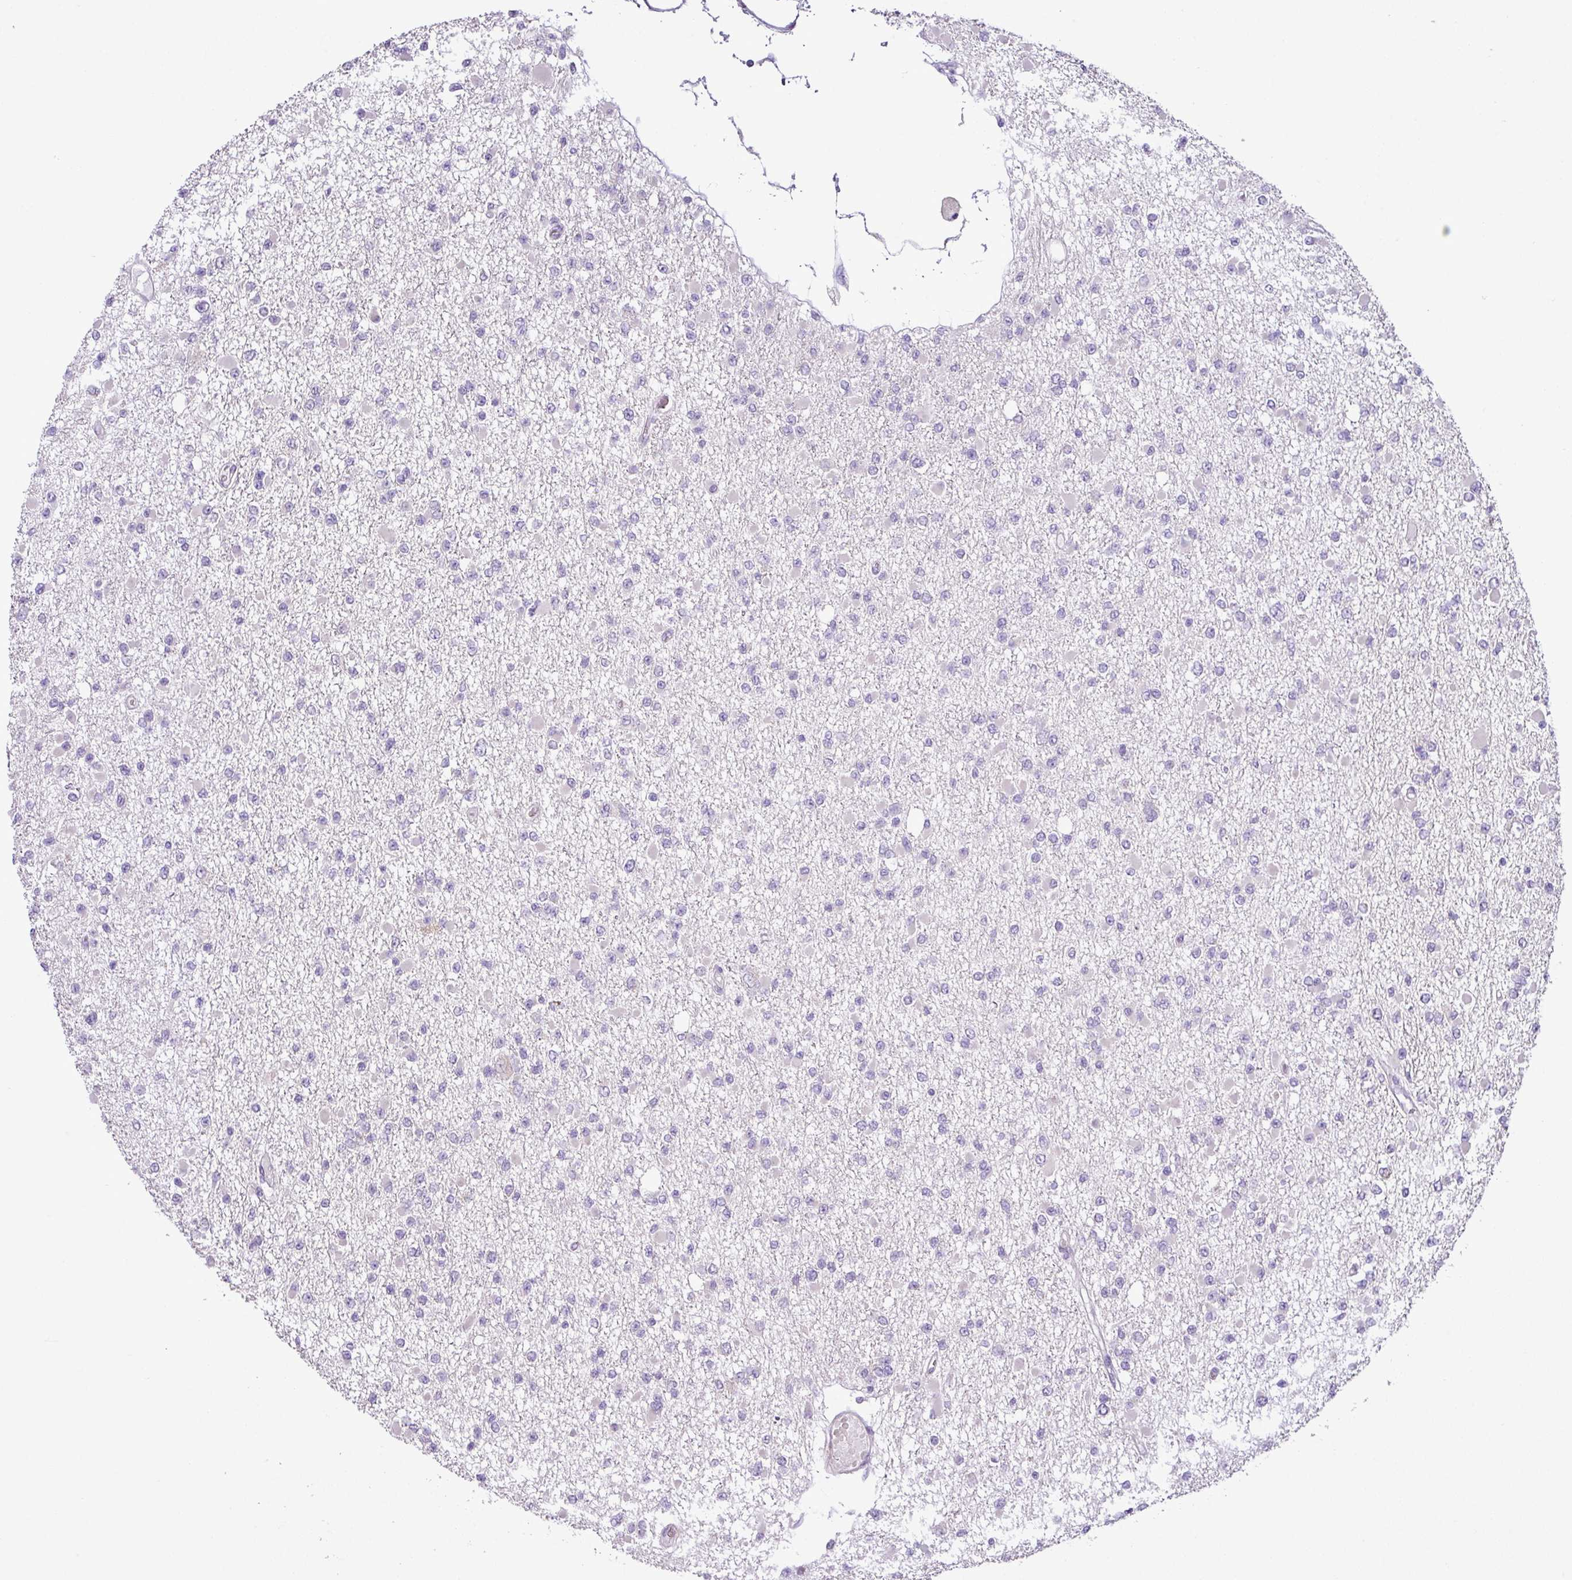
{"staining": {"intensity": "negative", "quantity": "none", "location": "none"}, "tissue": "glioma", "cell_type": "Tumor cells", "image_type": "cancer", "snomed": [{"axis": "morphology", "description": "Glioma, malignant, Low grade"}, {"axis": "topography", "description": "Brain"}], "caption": "This is a image of immunohistochemistry (IHC) staining of malignant low-grade glioma, which shows no positivity in tumor cells.", "gene": "MOCS3", "patient": {"sex": "female", "age": 22}}